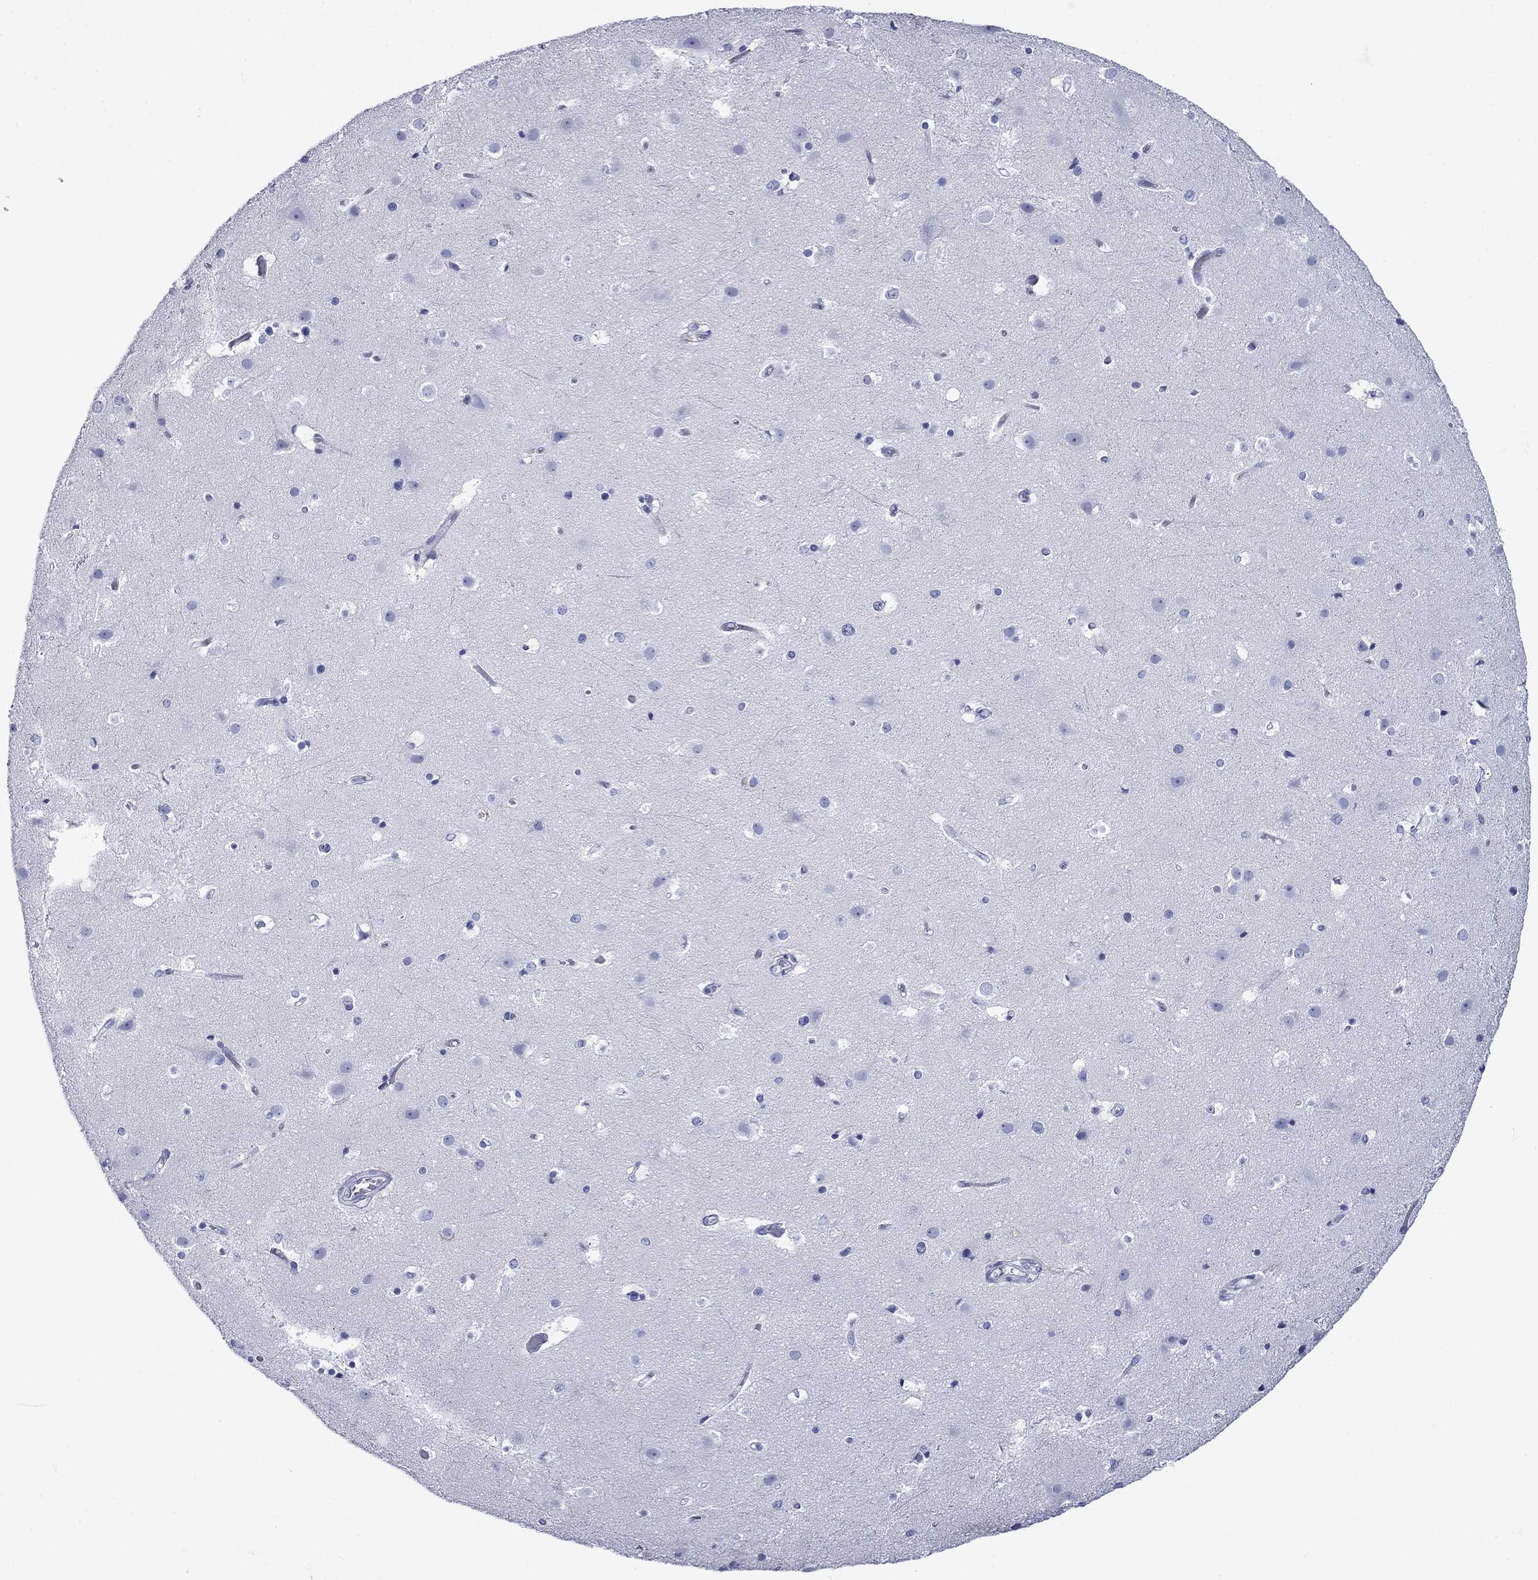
{"staining": {"intensity": "negative", "quantity": "none", "location": "none"}, "tissue": "cerebral cortex", "cell_type": "Endothelial cells", "image_type": "normal", "snomed": [{"axis": "morphology", "description": "Normal tissue, NOS"}, {"axis": "topography", "description": "Cerebral cortex"}], "caption": "Protein analysis of benign cerebral cortex displays no significant positivity in endothelial cells.", "gene": "GIP", "patient": {"sex": "female", "age": 52}}